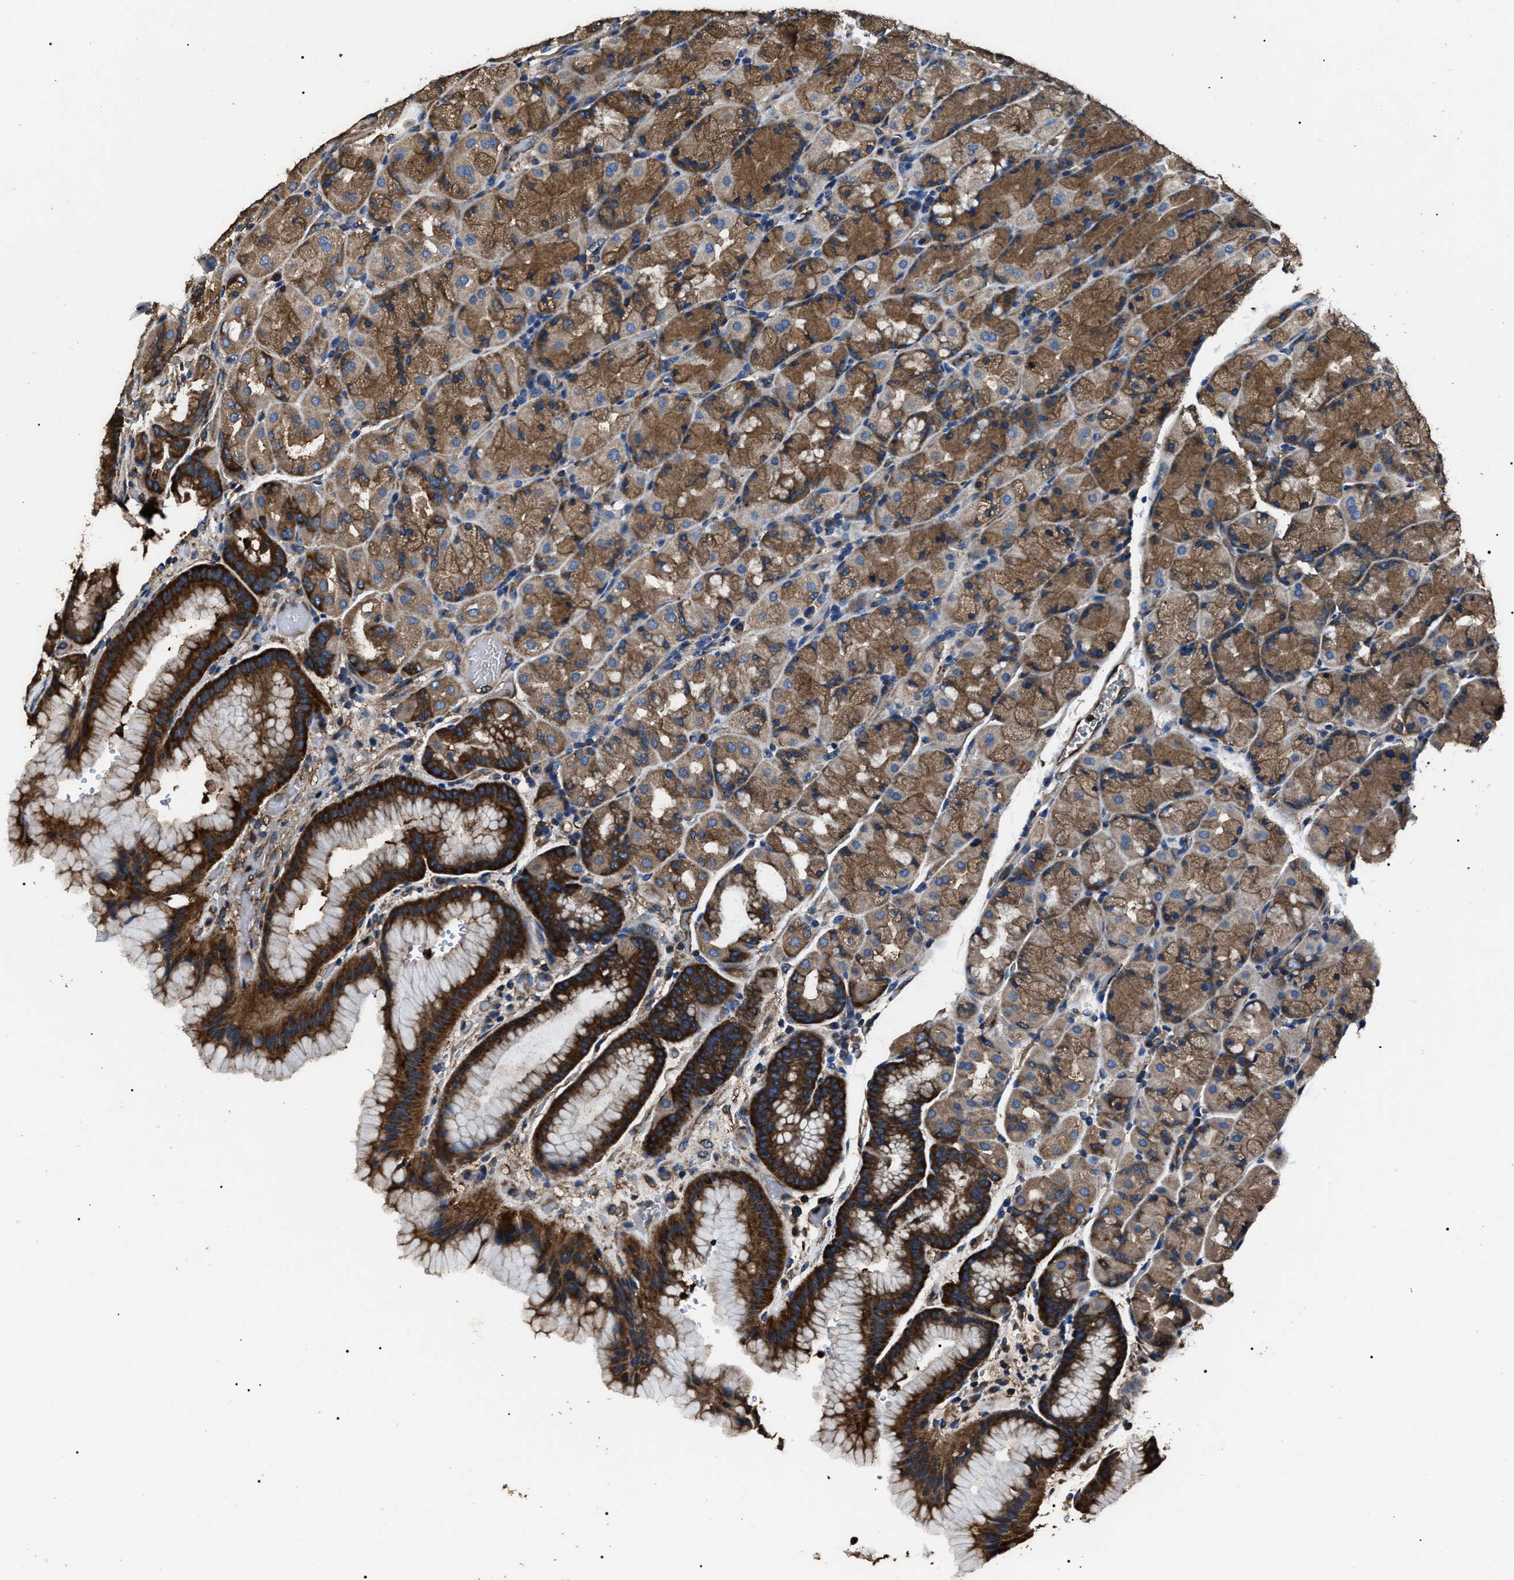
{"staining": {"intensity": "strong", "quantity": ">75%", "location": "cytoplasmic/membranous"}, "tissue": "stomach", "cell_type": "Glandular cells", "image_type": "normal", "snomed": [{"axis": "morphology", "description": "Normal tissue, NOS"}, {"axis": "morphology", "description": "Carcinoid, malignant, NOS"}, {"axis": "topography", "description": "Stomach, upper"}], "caption": "Benign stomach was stained to show a protein in brown. There is high levels of strong cytoplasmic/membranous expression in about >75% of glandular cells.", "gene": "HSCB", "patient": {"sex": "male", "age": 39}}